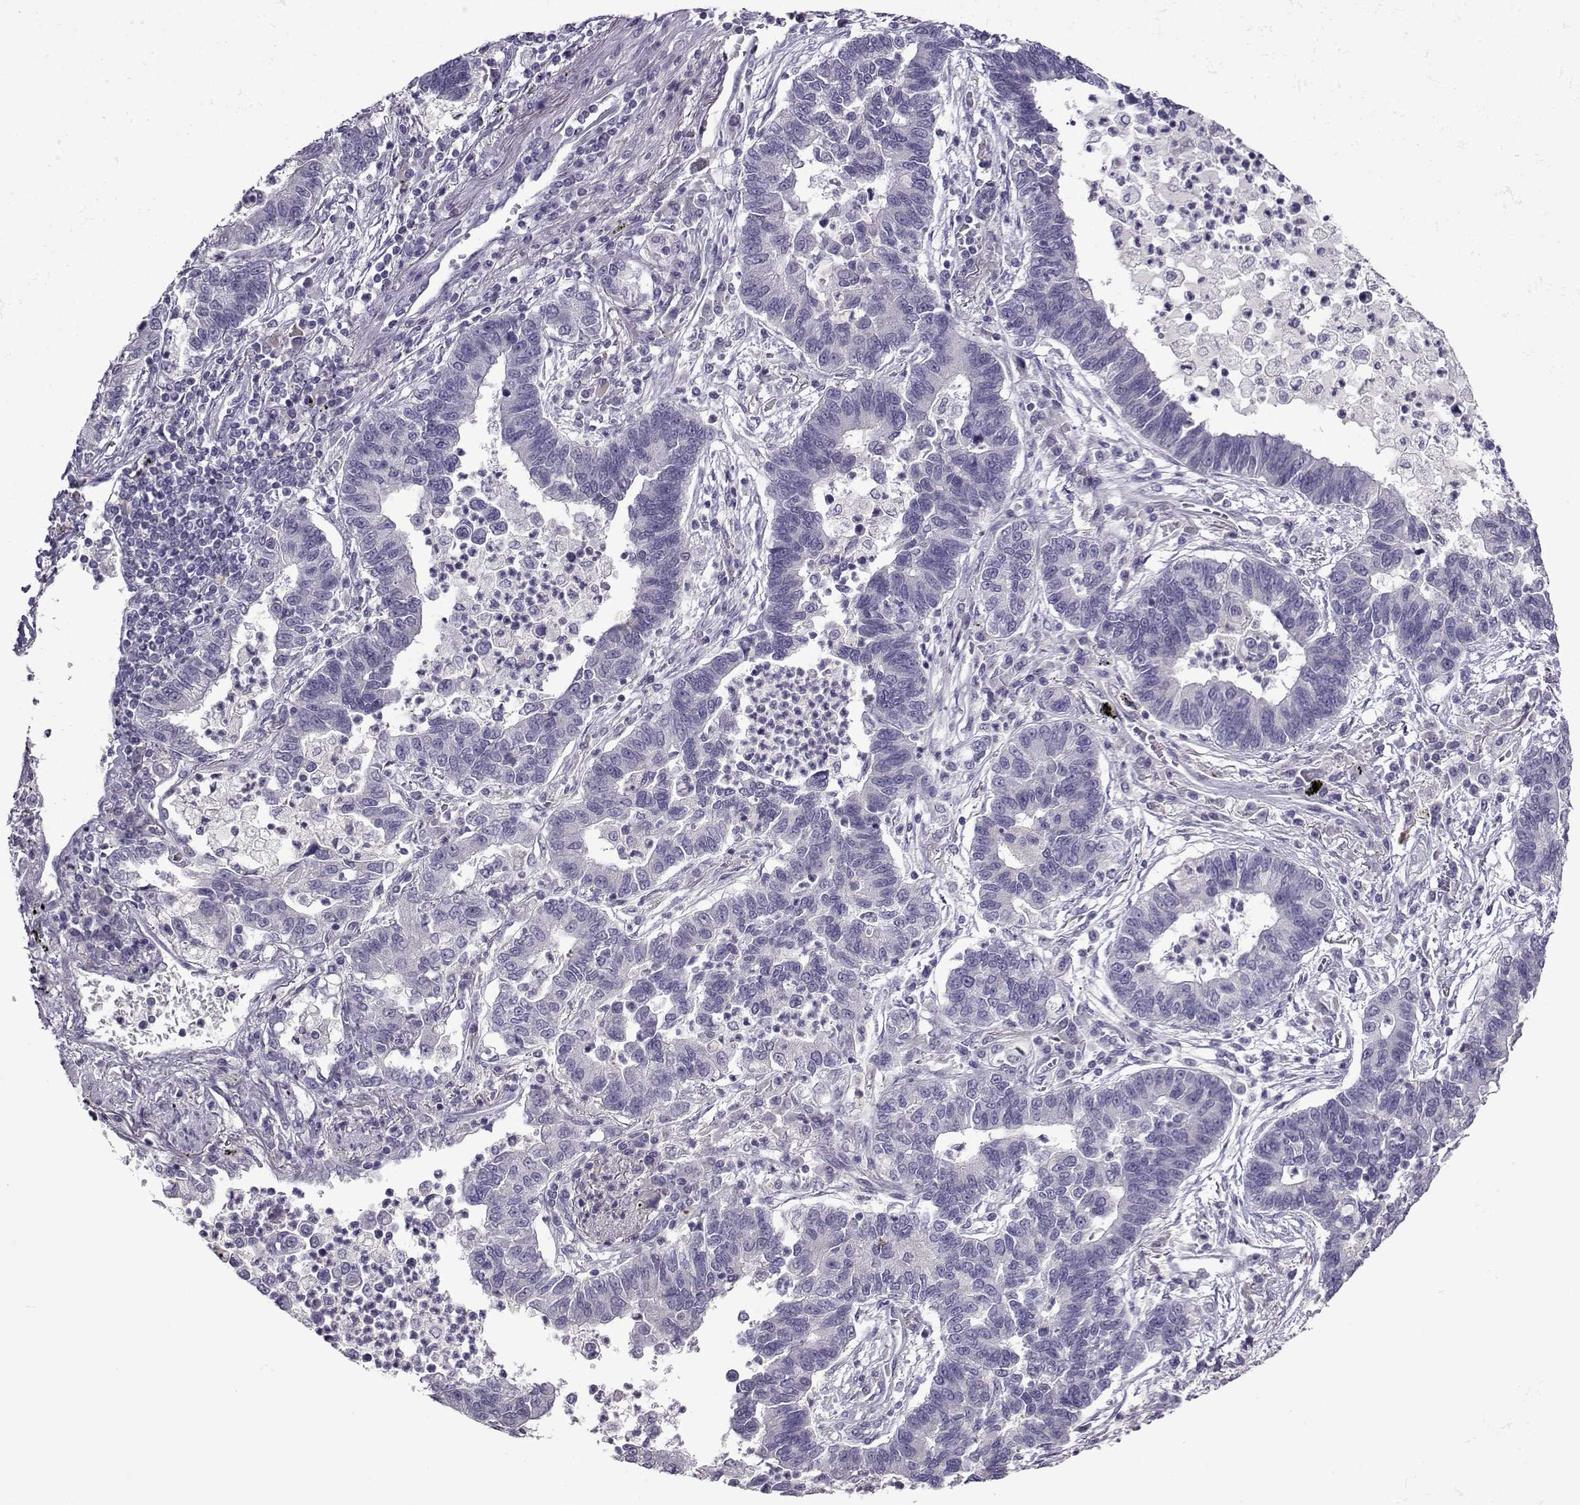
{"staining": {"intensity": "negative", "quantity": "none", "location": "none"}, "tissue": "lung cancer", "cell_type": "Tumor cells", "image_type": "cancer", "snomed": [{"axis": "morphology", "description": "Adenocarcinoma, NOS"}, {"axis": "topography", "description": "Lung"}], "caption": "A high-resolution photomicrograph shows immunohistochemistry (IHC) staining of lung cancer, which shows no significant positivity in tumor cells.", "gene": "CRYBB1", "patient": {"sex": "female", "age": 57}}